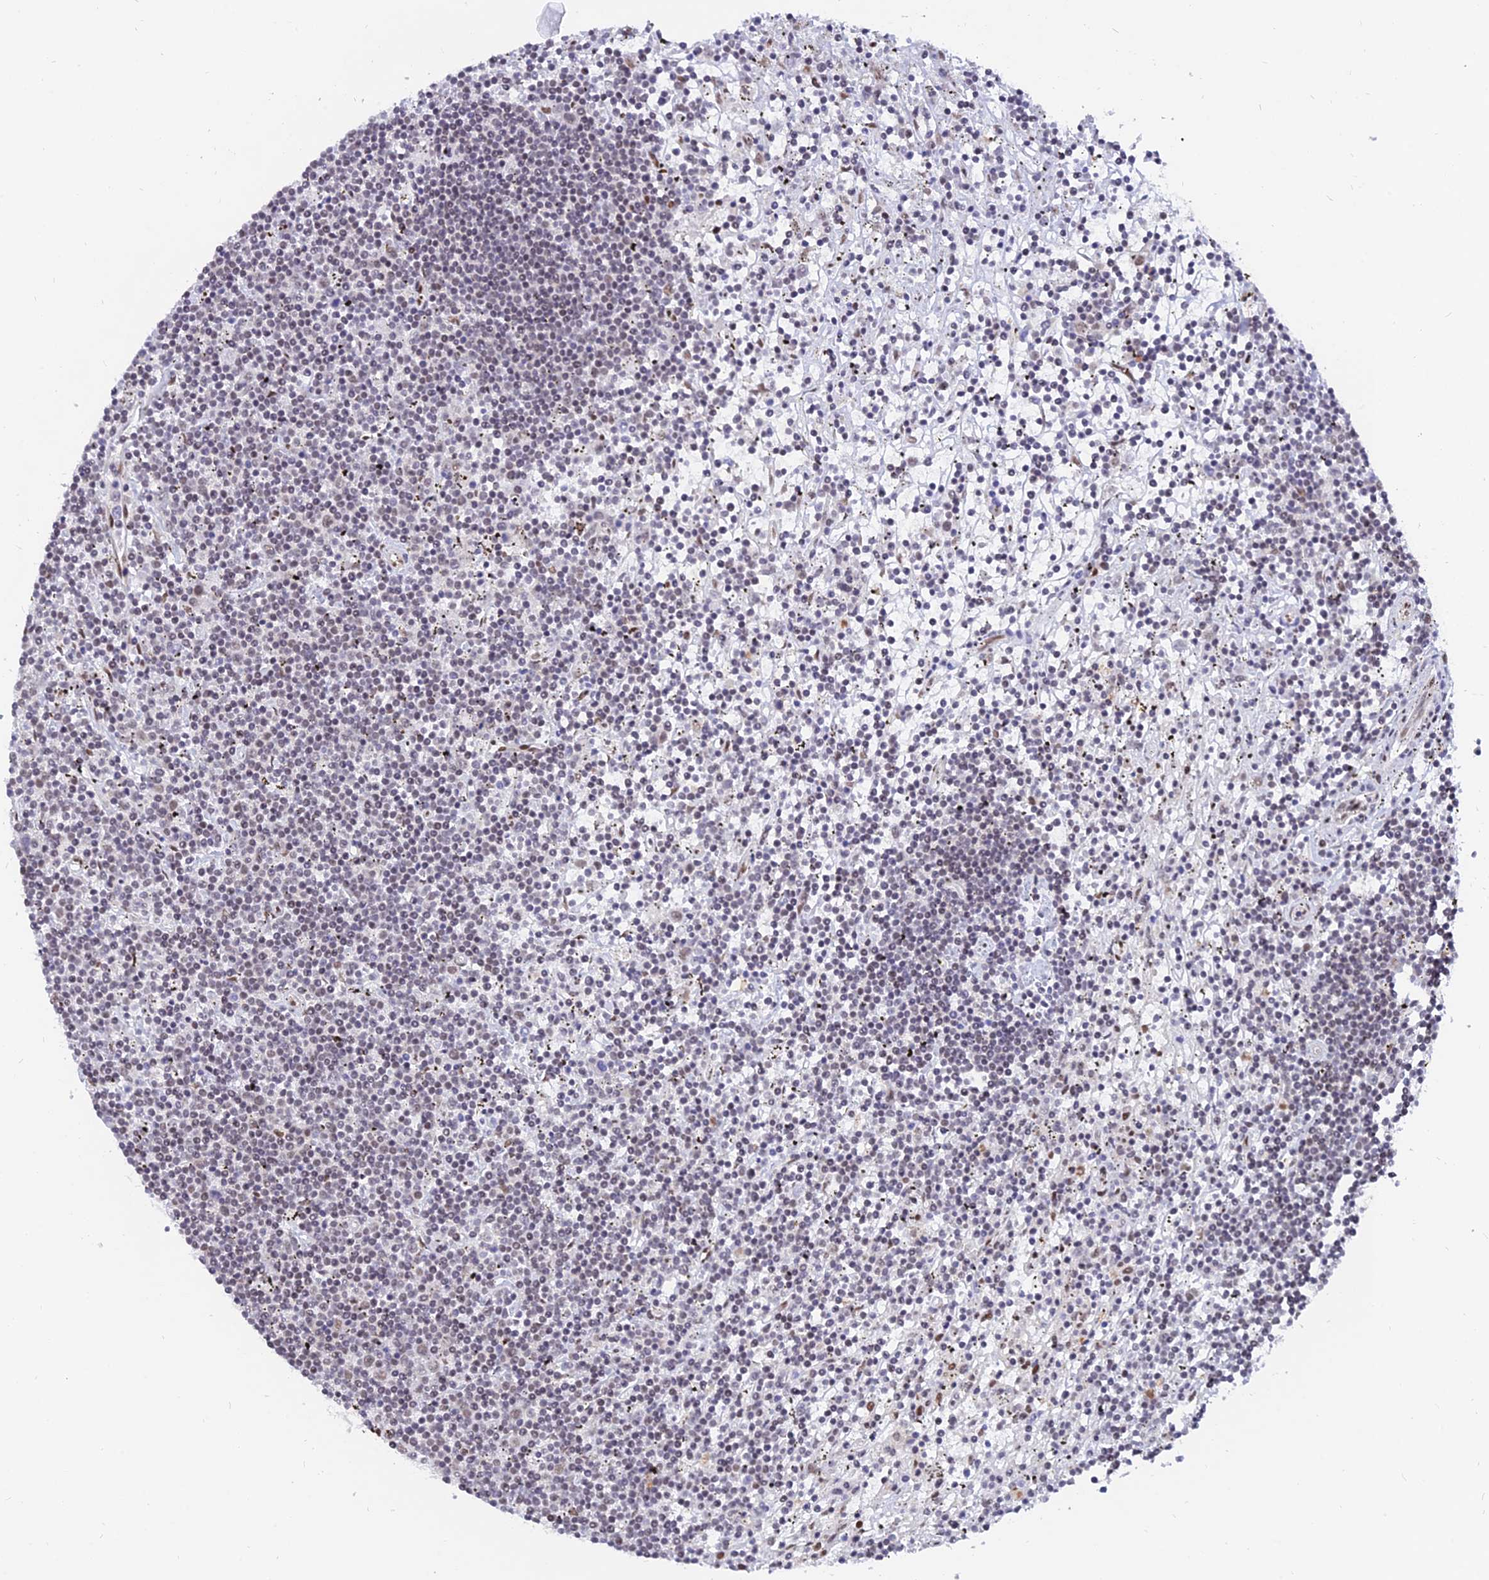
{"staining": {"intensity": "negative", "quantity": "none", "location": "none"}, "tissue": "lymphoma", "cell_type": "Tumor cells", "image_type": "cancer", "snomed": [{"axis": "morphology", "description": "Malignant lymphoma, non-Hodgkin's type, Low grade"}, {"axis": "topography", "description": "Spleen"}], "caption": "Tumor cells show no significant positivity in low-grade malignant lymphoma, non-Hodgkin's type.", "gene": "DPY30", "patient": {"sex": "male", "age": 76}}